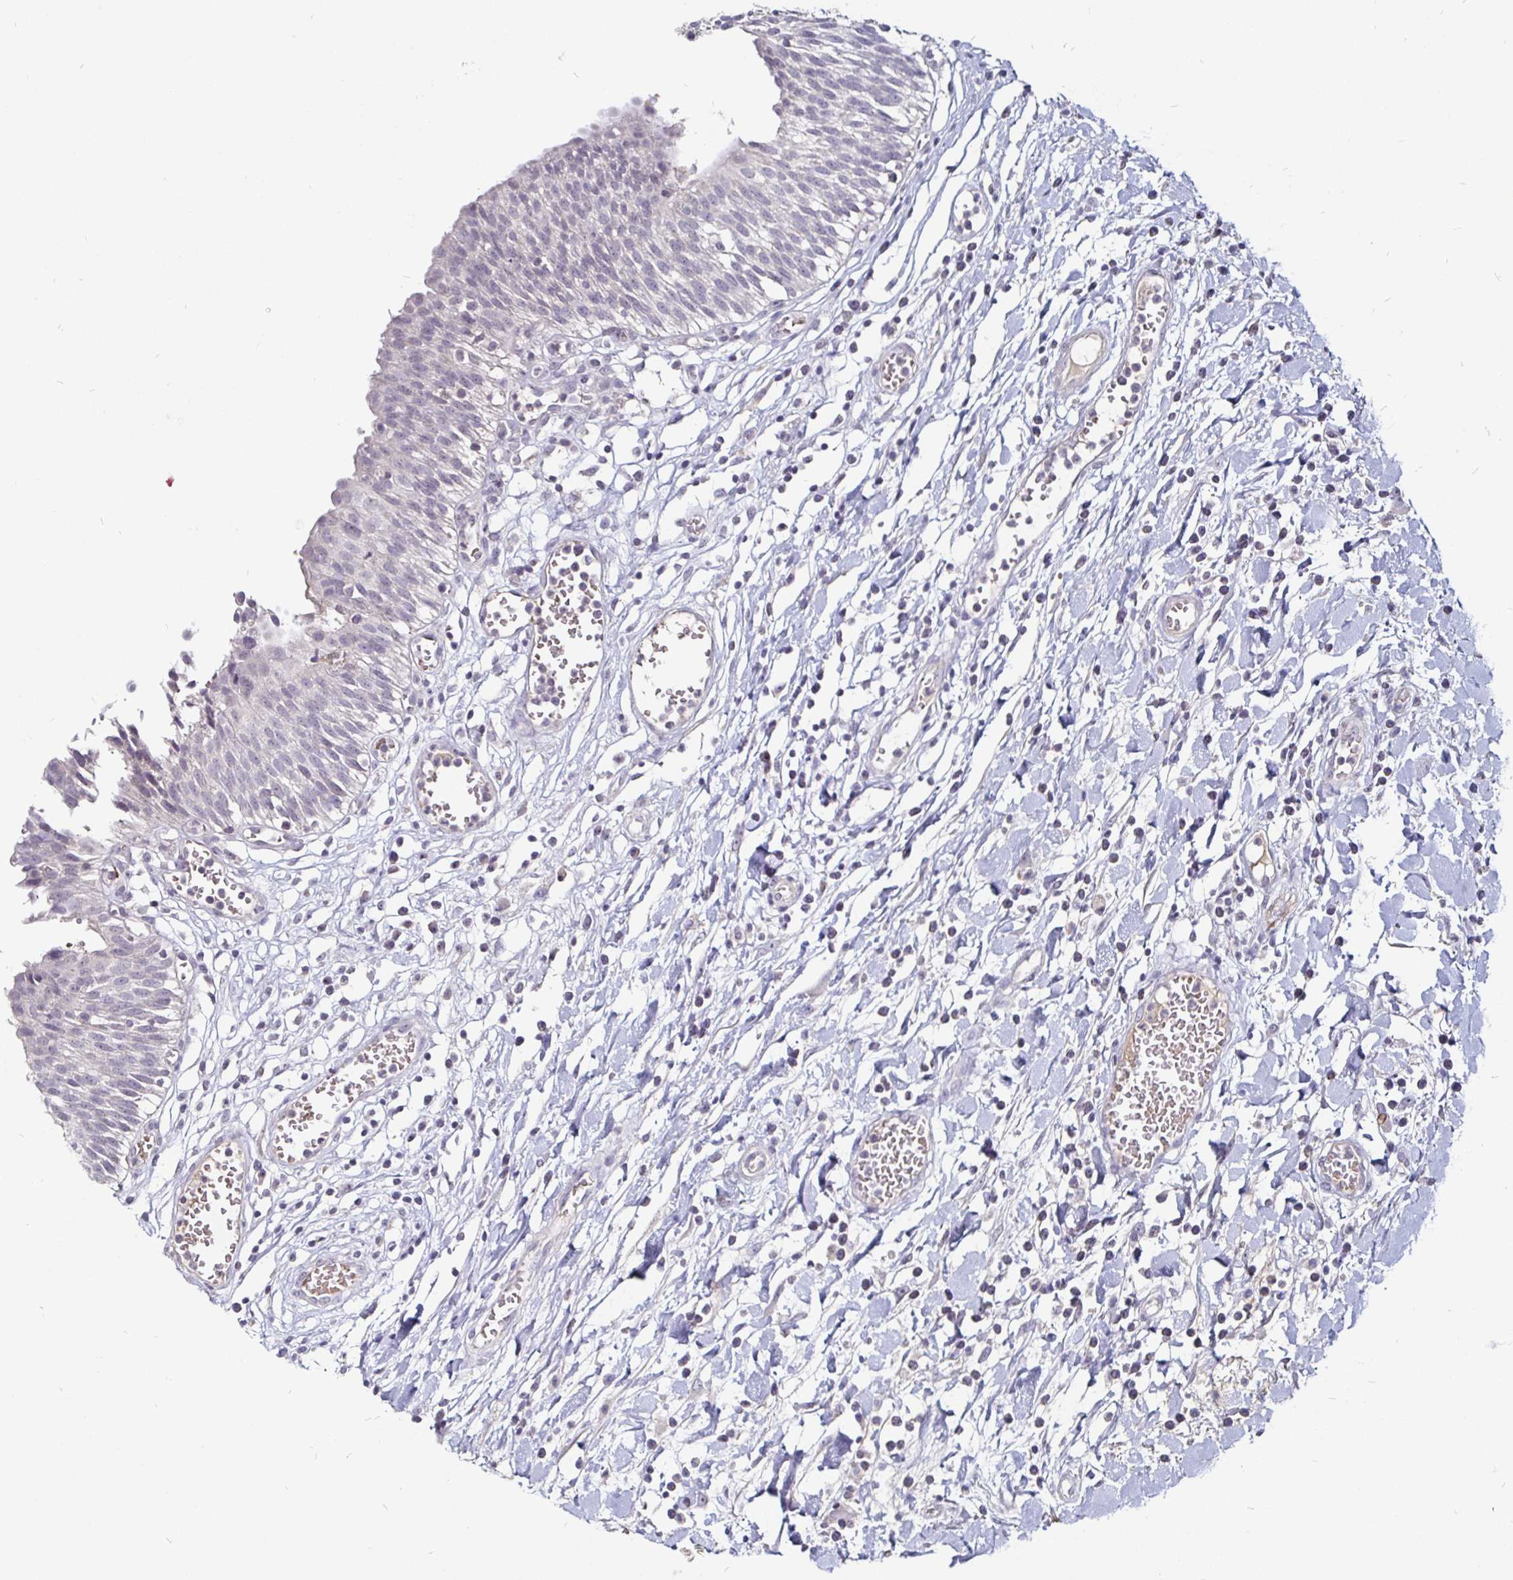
{"staining": {"intensity": "negative", "quantity": "none", "location": "none"}, "tissue": "urinary bladder", "cell_type": "Urothelial cells", "image_type": "normal", "snomed": [{"axis": "morphology", "description": "Normal tissue, NOS"}, {"axis": "topography", "description": "Urinary bladder"}], "caption": "Histopathology image shows no significant protein expression in urothelial cells of normal urinary bladder. The staining is performed using DAB (3,3'-diaminobenzidine) brown chromogen with nuclei counter-stained in using hematoxylin.", "gene": "FAIM2", "patient": {"sex": "male", "age": 64}}